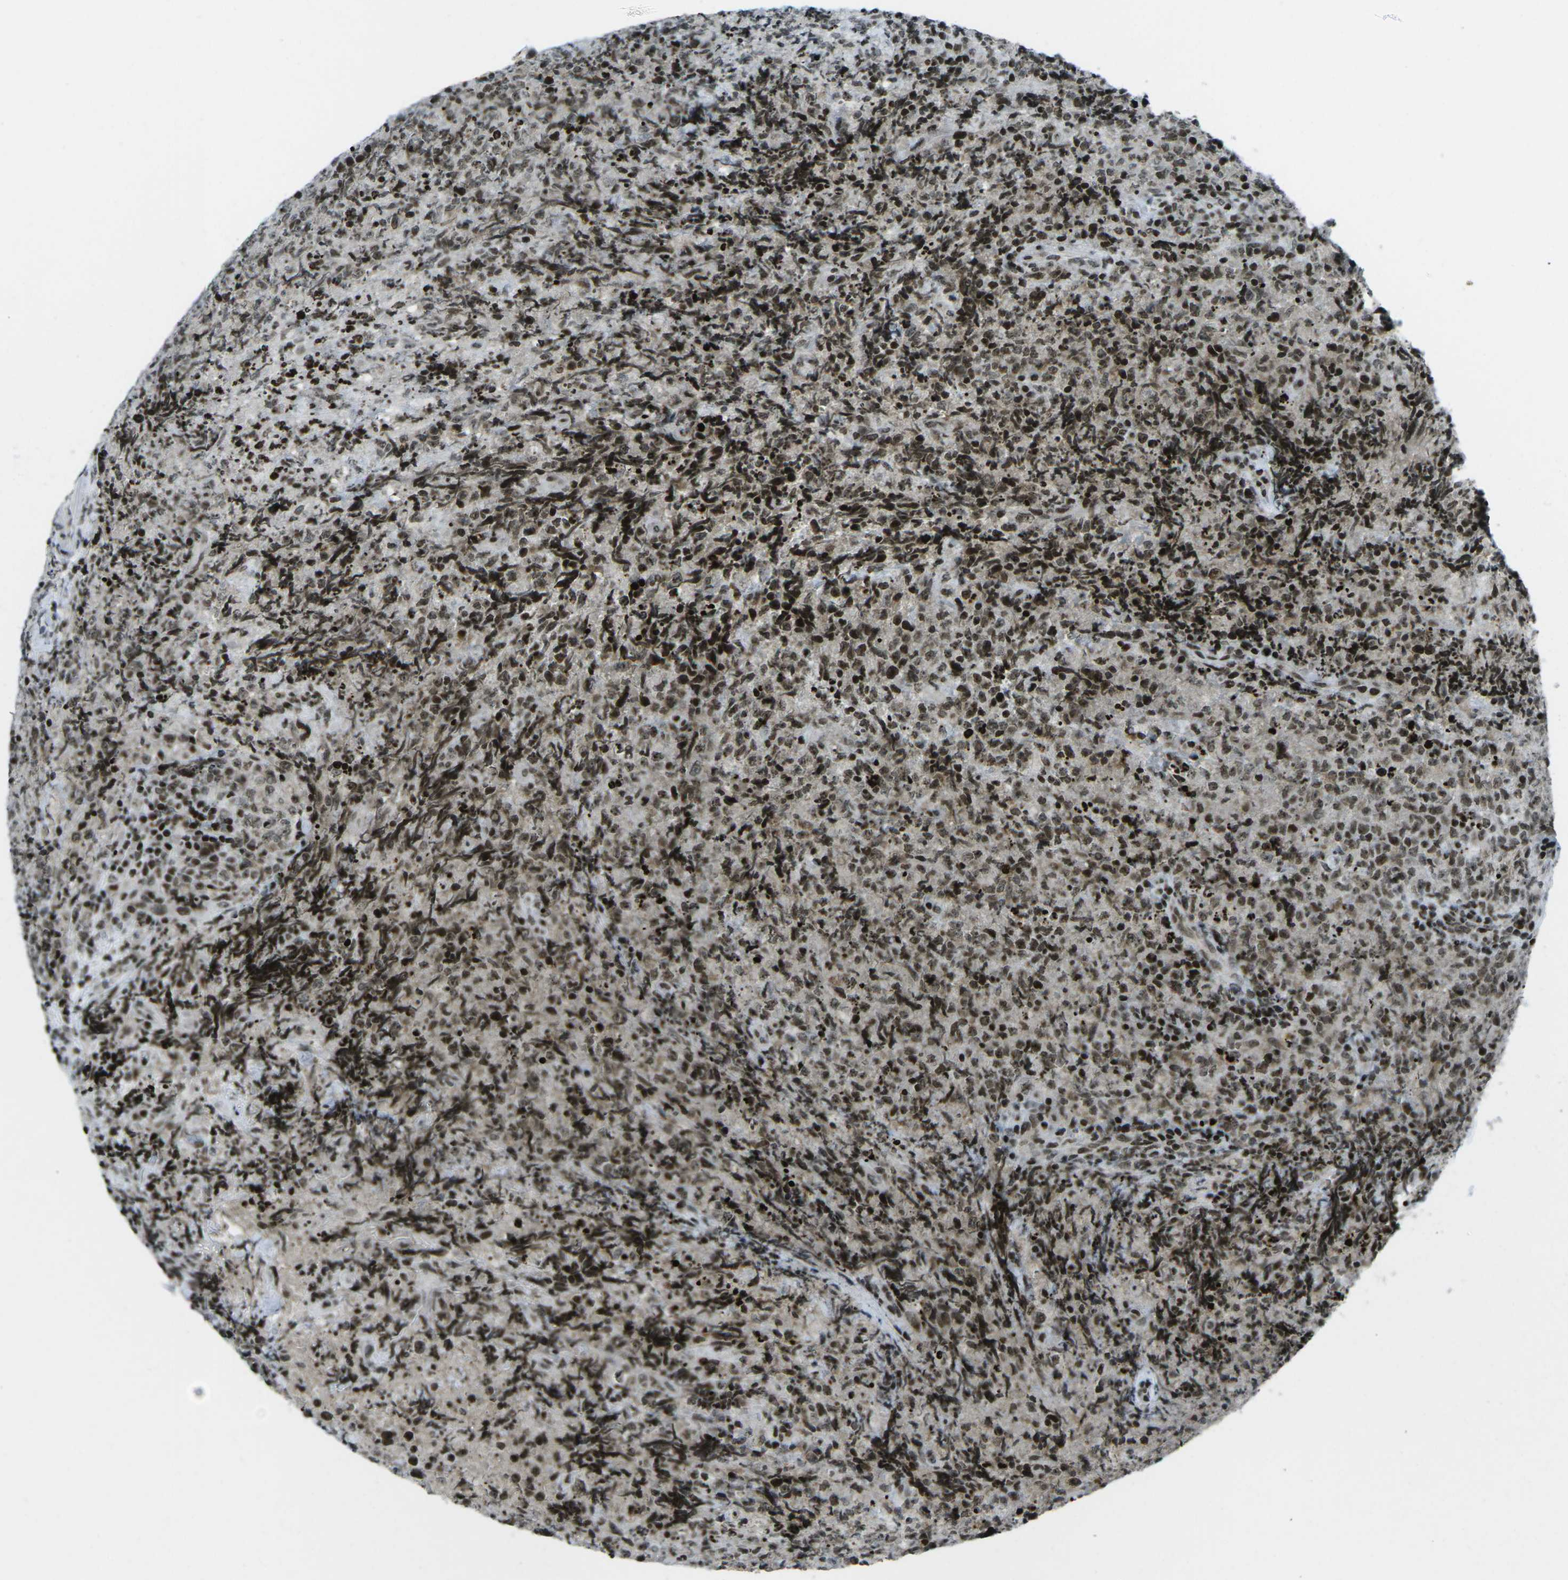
{"staining": {"intensity": "moderate", "quantity": ">75%", "location": "nuclear"}, "tissue": "lymphoma", "cell_type": "Tumor cells", "image_type": "cancer", "snomed": [{"axis": "morphology", "description": "Malignant lymphoma, non-Hodgkin's type, High grade"}, {"axis": "topography", "description": "Tonsil"}], "caption": "The histopathology image demonstrates a brown stain indicating the presence of a protein in the nuclear of tumor cells in lymphoma. Nuclei are stained in blue.", "gene": "EME1", "patient": {"sex": "female", "age": 36}}